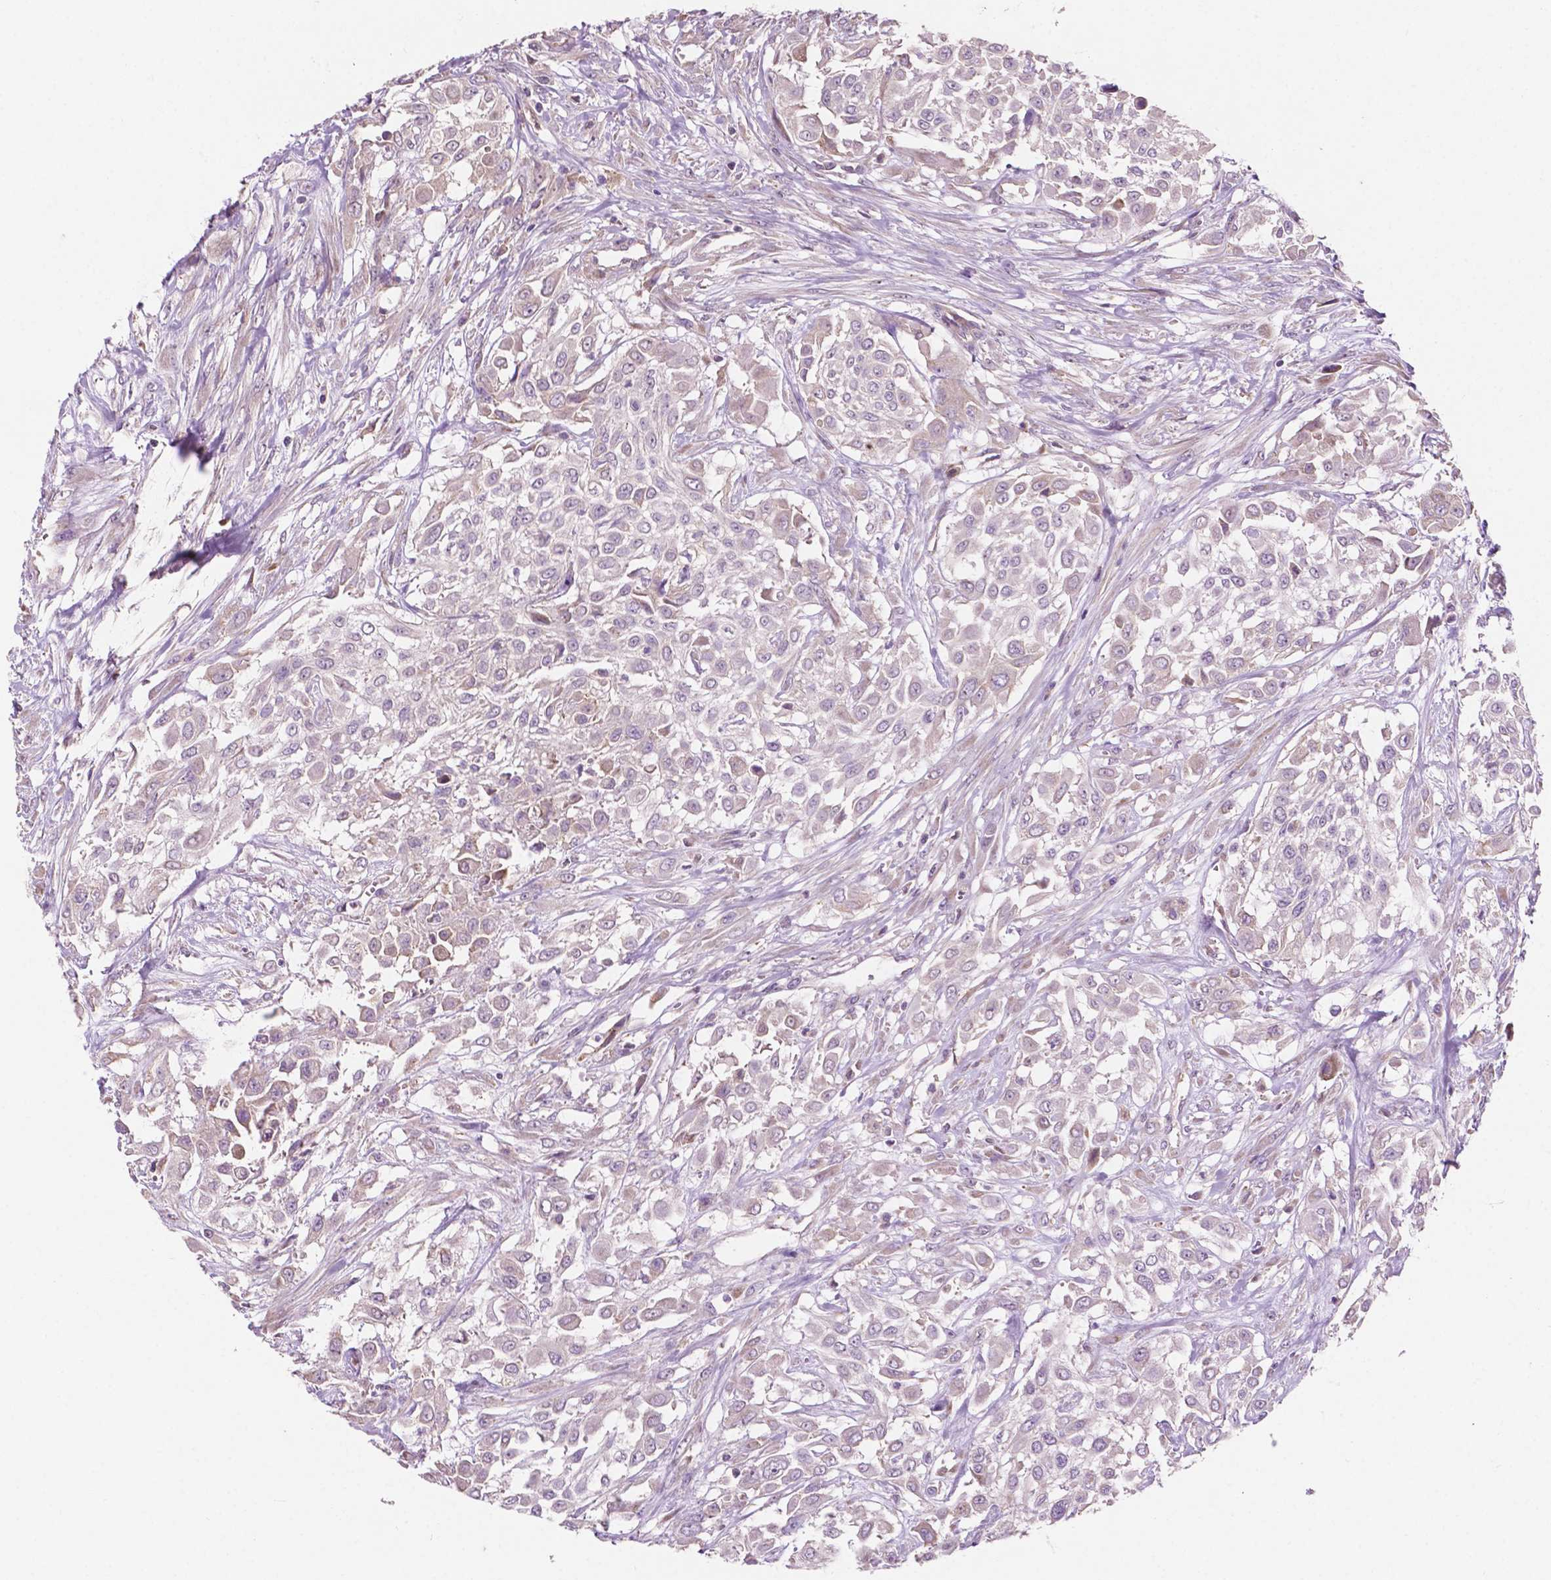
{"staining": {"intensity": "negative", "quantity": "none", "location": "none"}, "tissue": "urothelial cancer", "cell_type": "Tumor cells", "image_type": "cancer", "snomed": [{"axis": "morphology", "description": "Urothelial carcinoma, High grade"}, {"axis": "topography", "description": "Urinary bladder"}], "caption": "Protein analysis of urothelial carcinoma (high-grade) demonstrates no significant expression in tumor cells.", "gene": "LRP1B", "patient": {"sex": "male", "age": 57}}